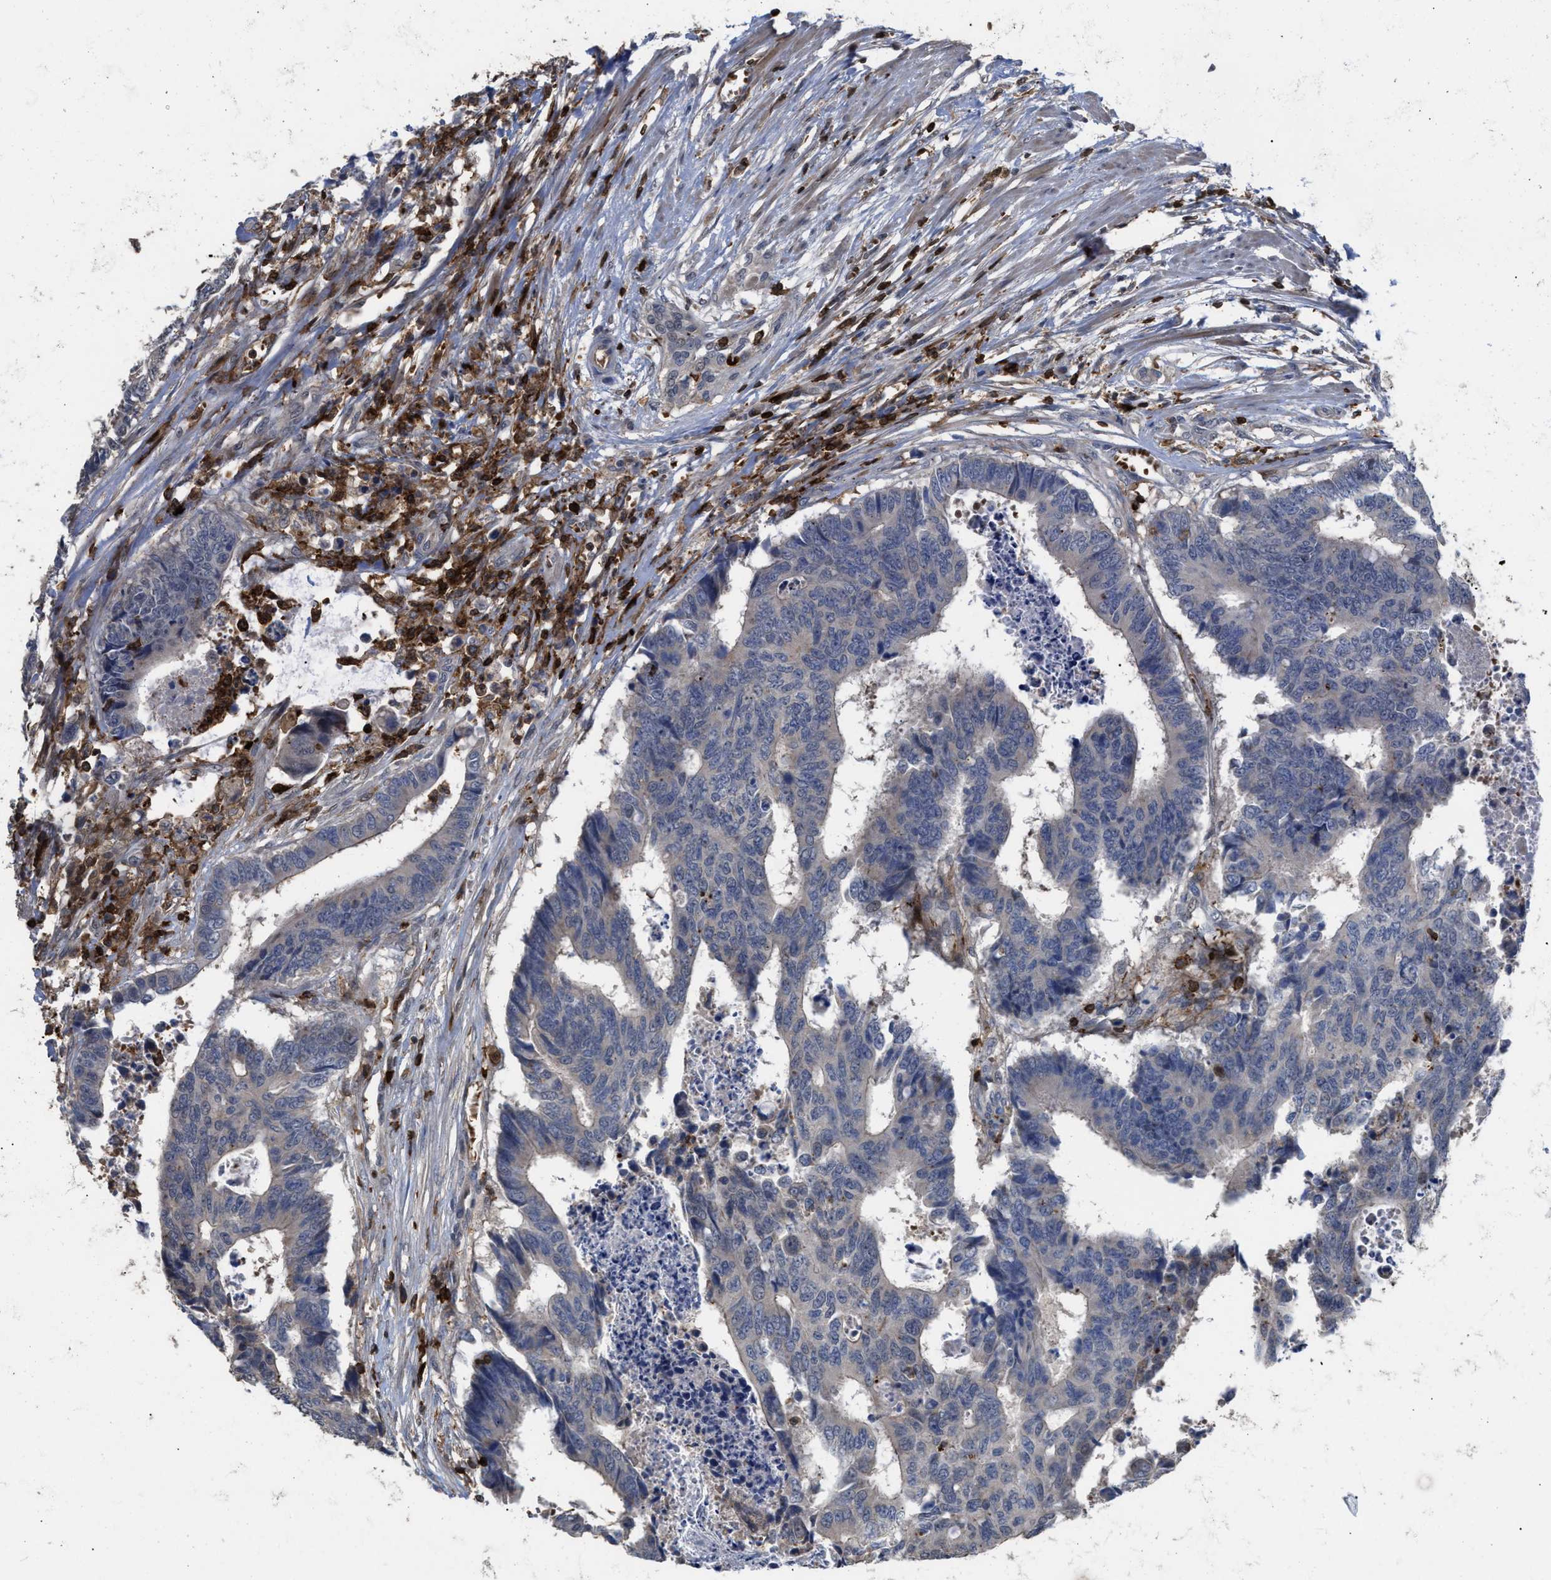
{"staining": {"intensity": "negative", "quantity": "none", "location": "none"}, "tissue": "colorectal cancer", "cell_type": "Tumor cells", "image_type": "cancer", "snomed": [{"axis": "morphology", "description": "Adenocarcinoma, NOS"}, {"axis": "topography", "description": "Rectum"}], "caption": "This is an immunohistochemistry histopathology image of human adenocarcinoma (colorectal). There is no expression in tumor cells.", "gene": "PTPRE", "patient": {"sex": "male", "age": 84}}